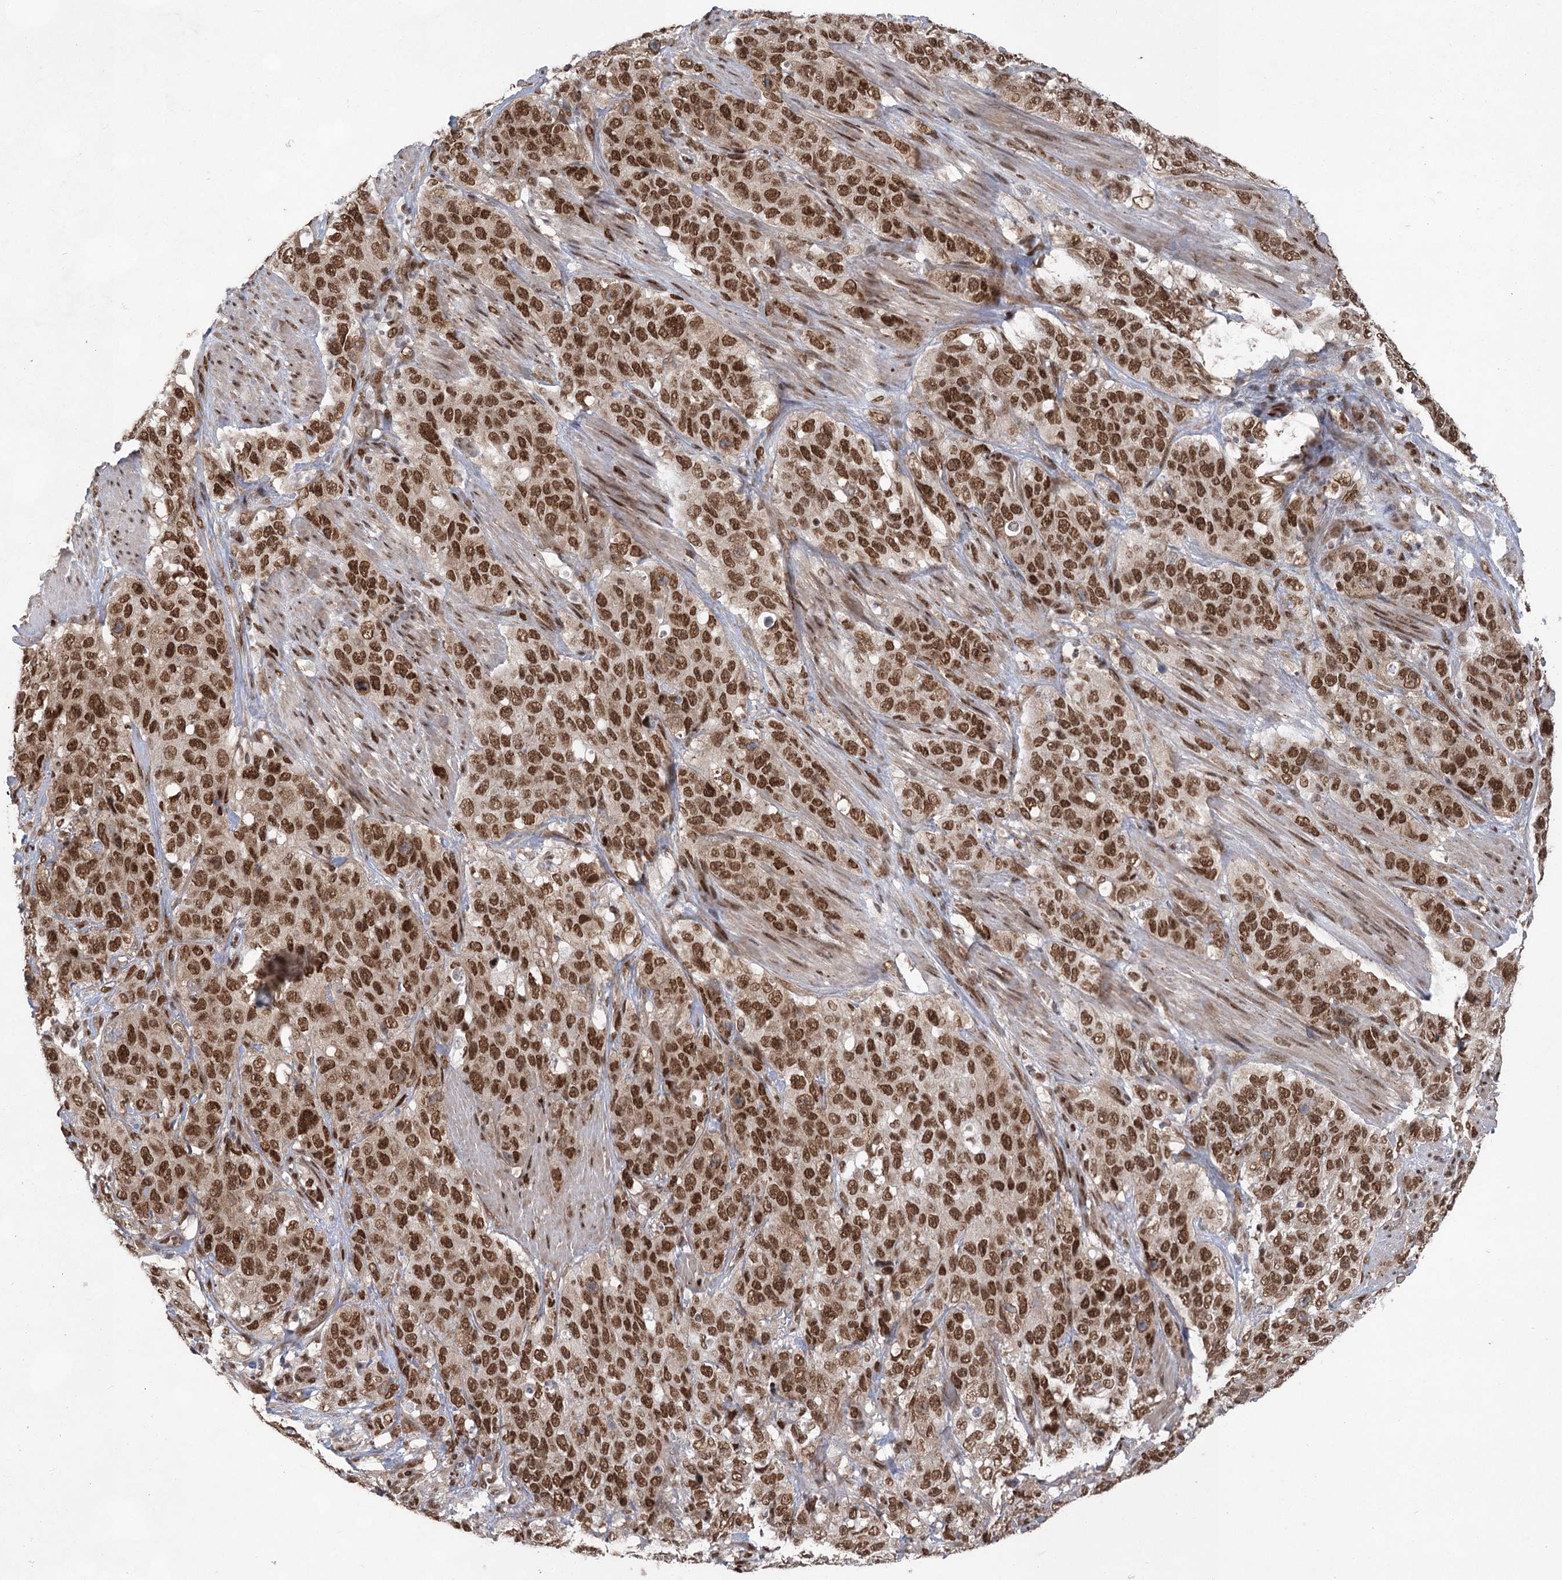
{"staining": {"intensity": "strong", "quantity": ">75%", "location": "nuclear"}, "tissue": "stomach cancer", "cell_type": "Tumor cells", "image_type": "cancer", "snomed": [{"axis": "morphology", "description": "Adenocarcinoma, NOS"}, {"axis": "topography", "description": "Stomach"}], "caption": "Stomach adenocarcinoma stained with a brown dye shows strong nuclear positive expression in approximately >75% of tumor cells.", "gene": "ZCCHC8", "patient": {"sex": "male", "age": 48}}